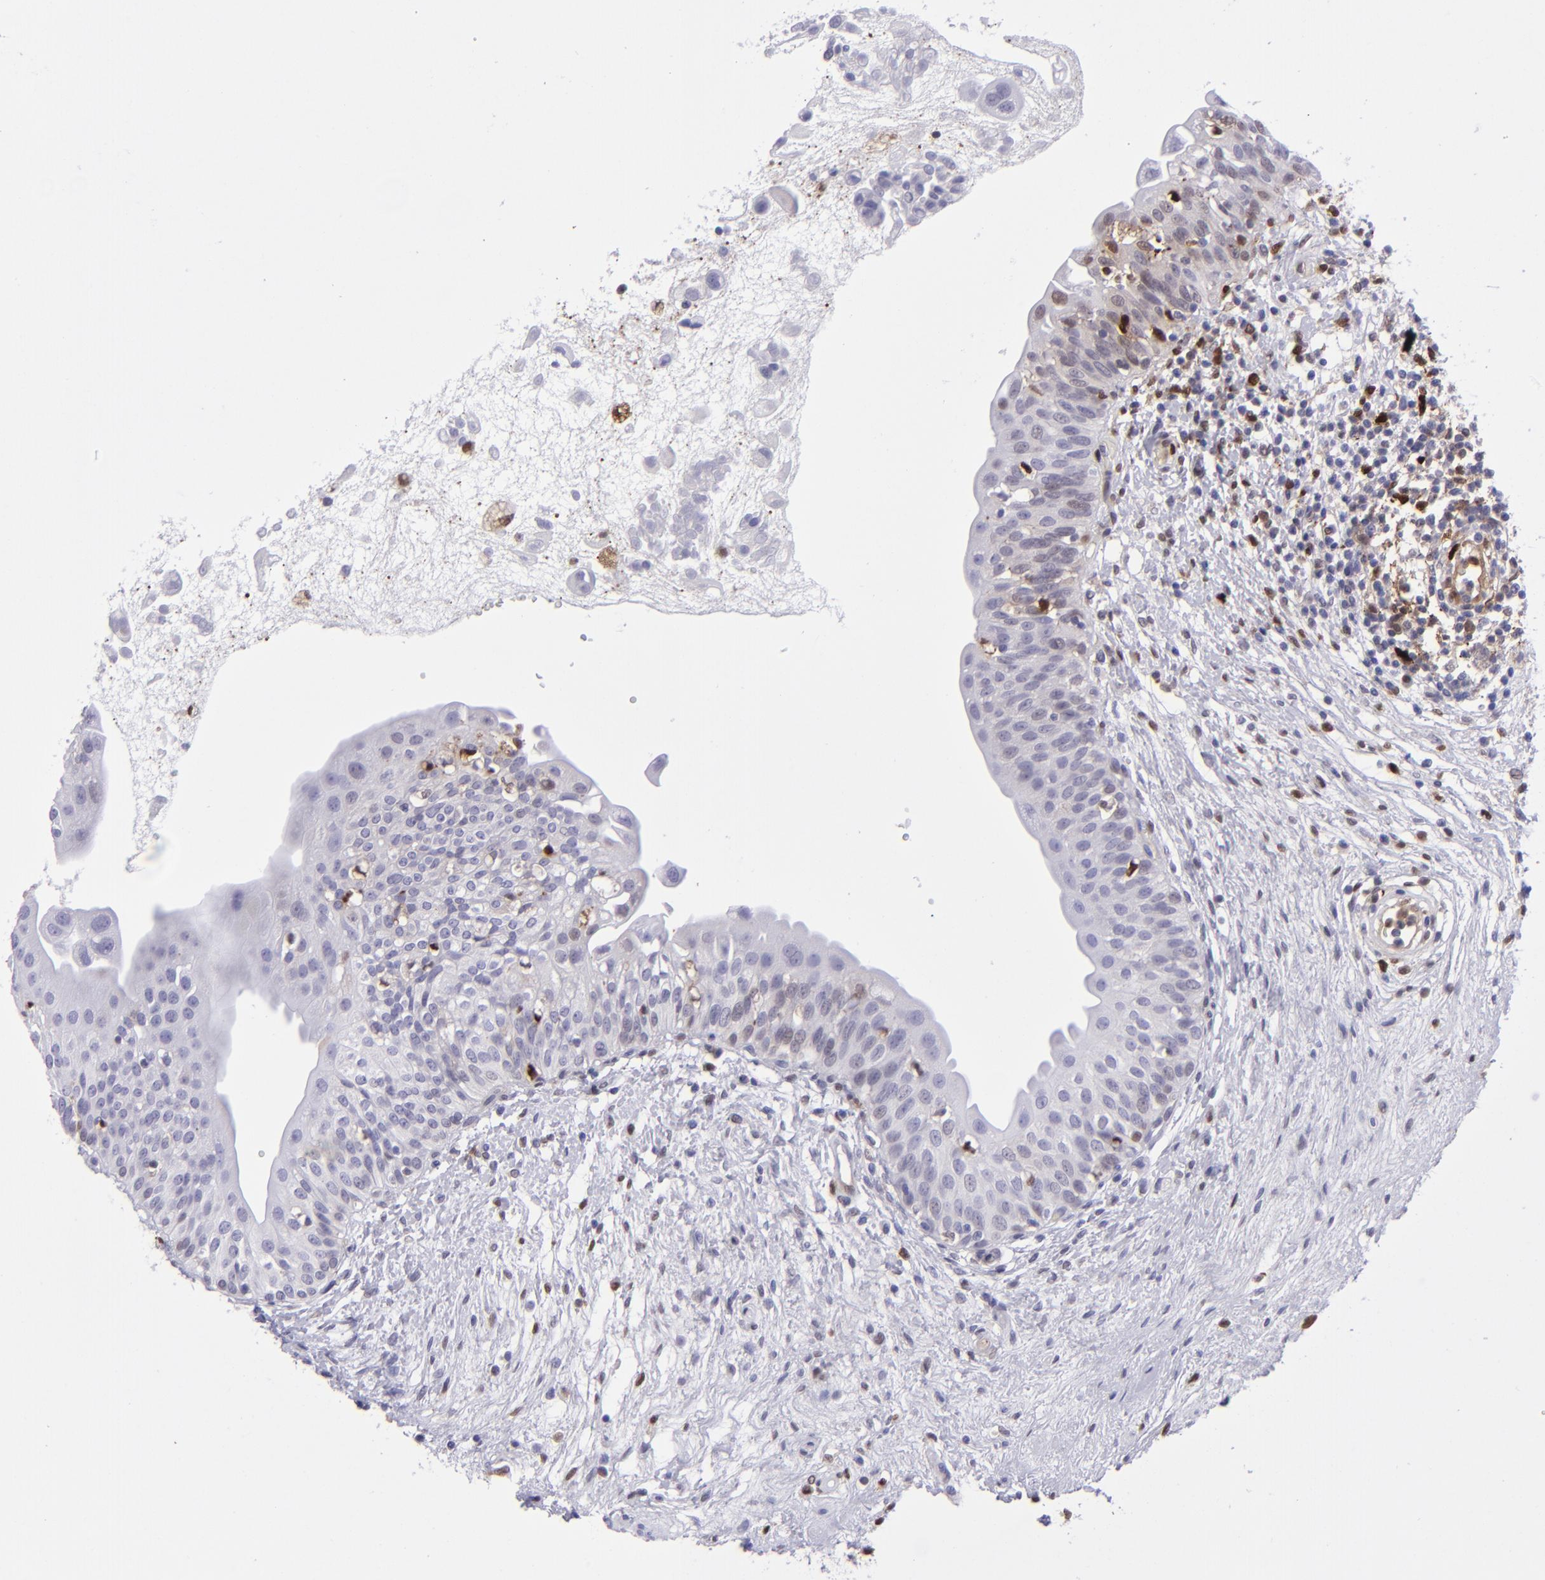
{"staining": {"intensity": "strong", "quantity": "<25%", "location": "cytoplasmic/membranous,nuclear"}, "tissue": "urinary bladder", "cell_type": "Urothelial cells", "image_type": "normal", "snomed": [{"axis": "morphology", "description": "Normal tissue, NOS"}, {"axis": "topography", "description": "Urinary bladder"}], "caption": "High-power microscopy captured an immunohistochemistry (IHC) photomicrograph of unremarkable urinary bladder, revealing strong cytoplasmic/membranous,nuclear staining in about <25% of urothelial cells.", "gene": "TYMP", "patient": {"sex": "female", "age": 55}}